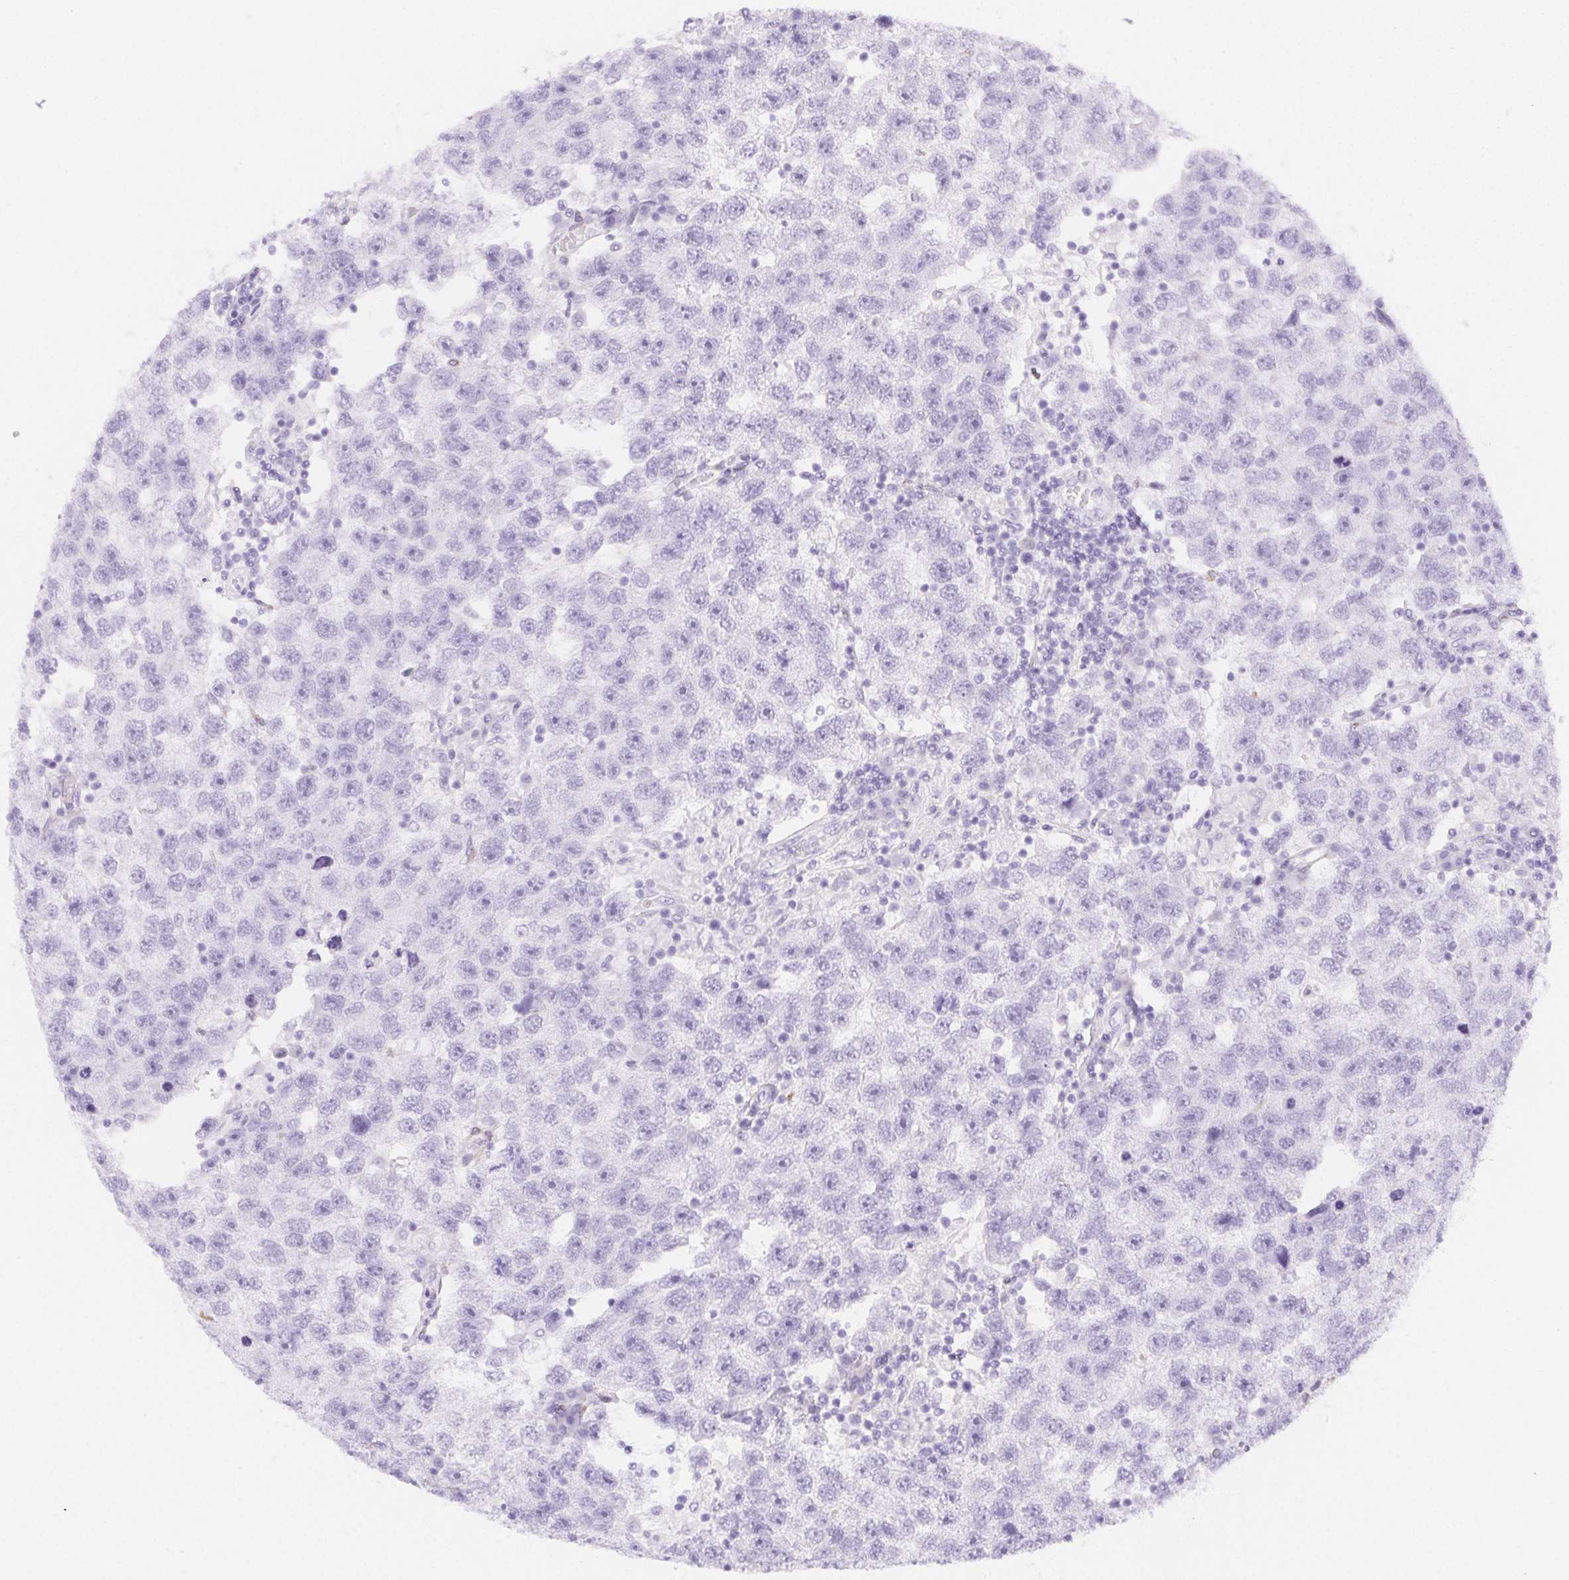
{"staining": {"intensity": "negative", "quantity": "none", "location": "none"}, "tissue": "testis cancer", "cell_type": "Tumor cells", "image_type": "cancer", "snomed": [{"axis": "morphology", "description": "Seminoma, NOS"}, {"axis": "topography", "description": "Testis"}], "caption": "Tumor cells are negative for protein expression in human seminoma (testis).", "gene": "HRC", "patient": {"sex": "male", "age": 26}}